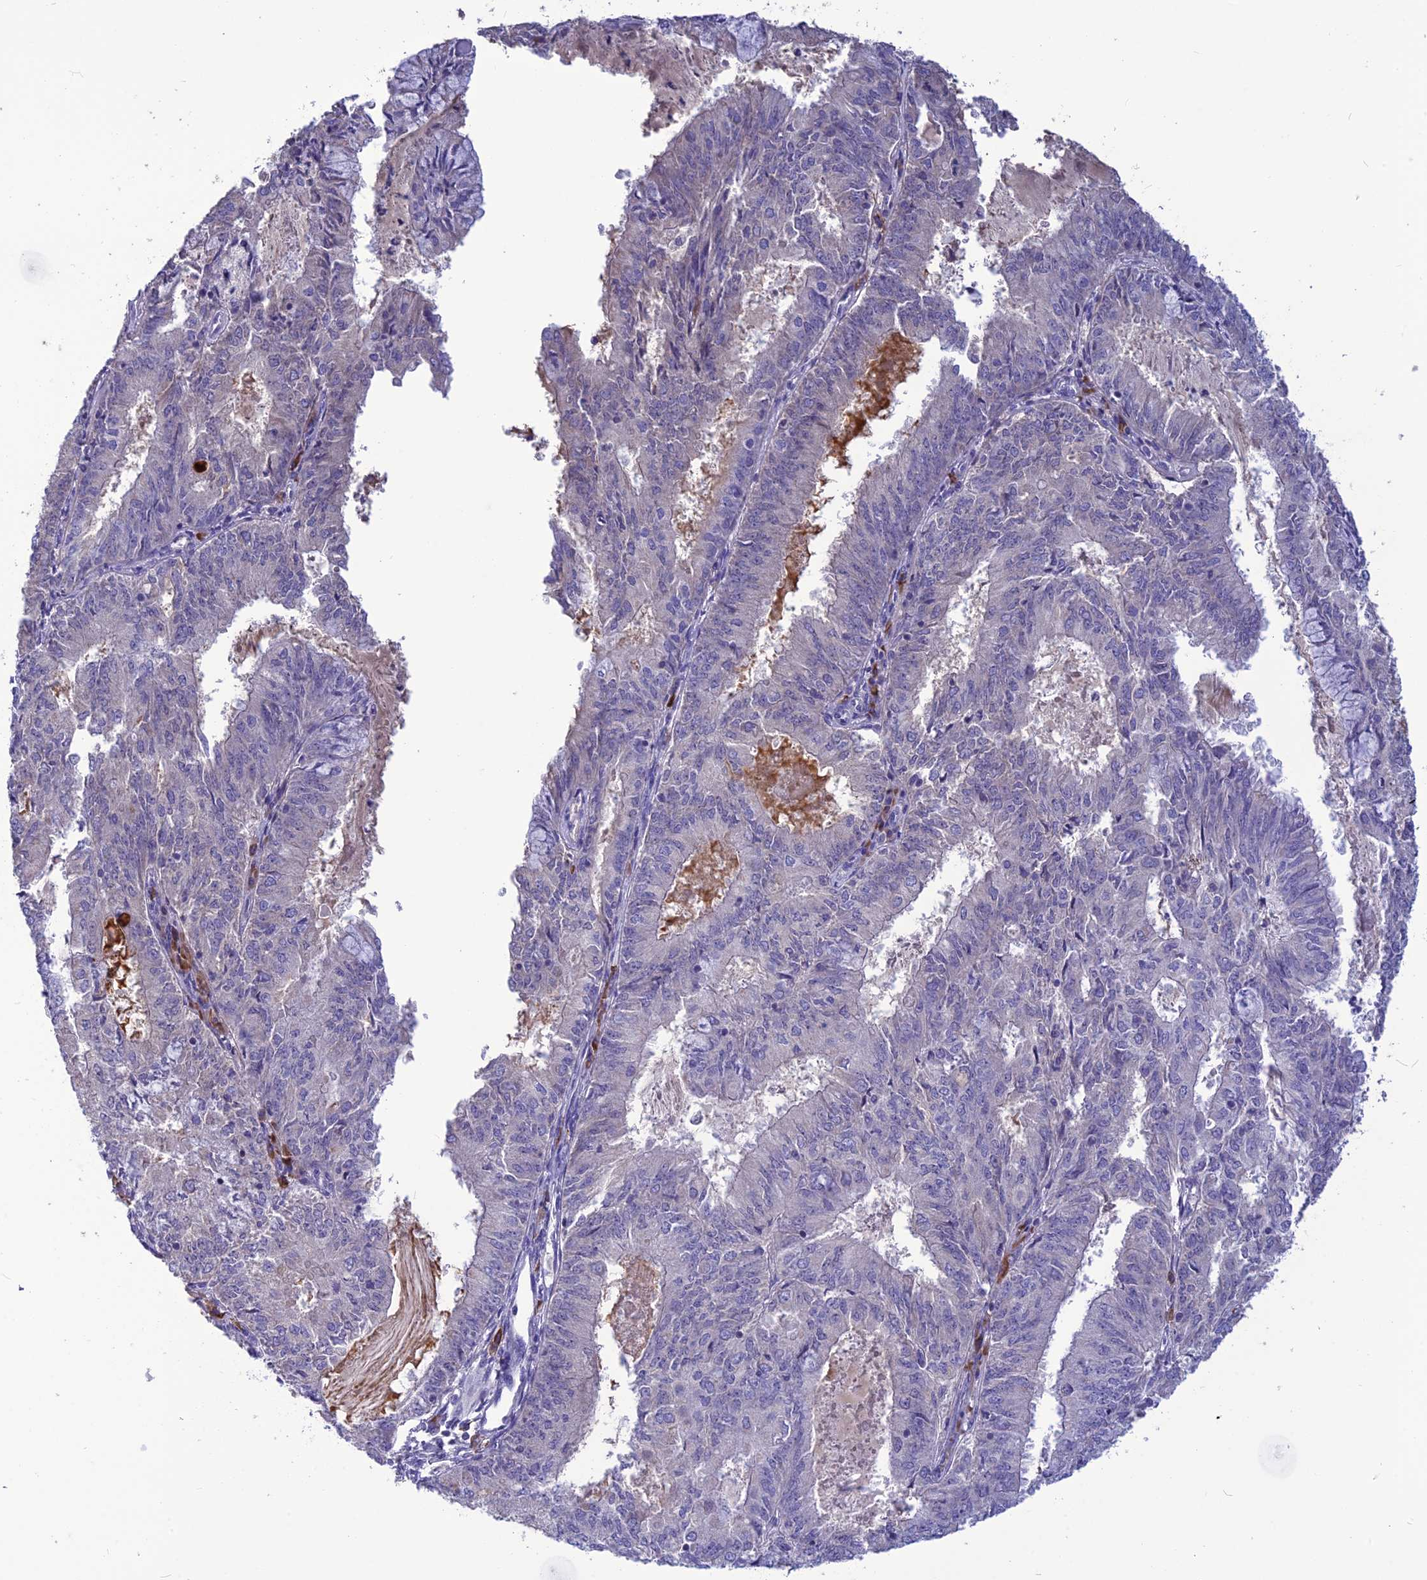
{"staining": {"intensity": "negative", "quantity": "none", "location": "none"}, "tissue": "endometrial cancer", "cell_type": "Tumor cells", "image_type": "cancer", "snomed": [{"axis": "morphology", "description": "Adenocarcinoma, NOS"}, {"axis": "topography", "description": "Endometrium"}], "caption": "Immunohistochemical staining of endometrial cancer (adenocarcinoma) displays no significant expression in tumor cells. Brightfield microscopy of immunohistochemistry stained with DAB (brown) and hematoxylin (blue), captured at high magnification.", "gene": "PSMF1", "patient": {"sex": "female", "age": 57}}